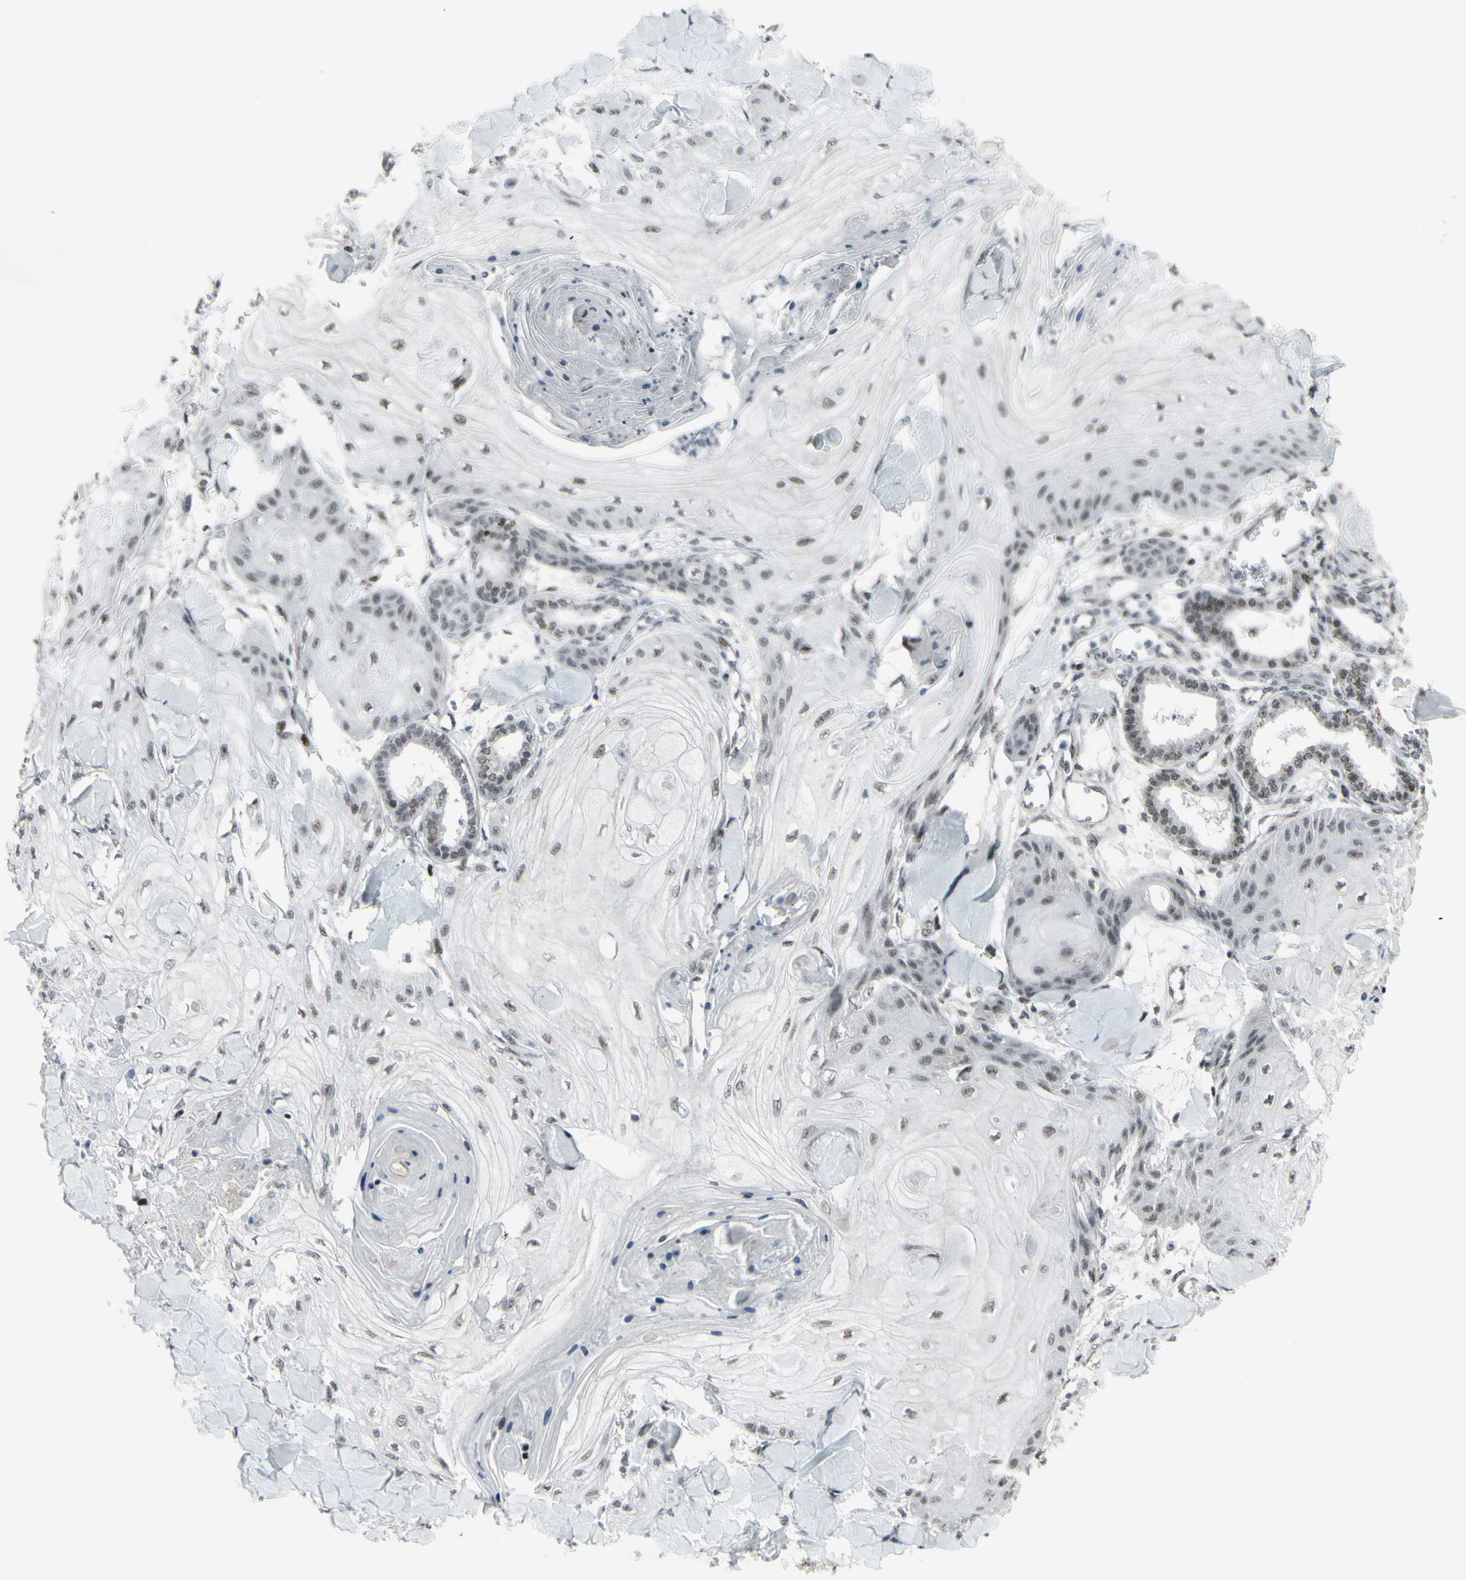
{"staining": {"intensity": "weak", "quantity": "25%-75%", "location": "nuclear"}, "tissue": "skin cancer", "cell_type": "Tumor cells", "image_type": "cancer", "snomed": [{"axis": "morphology", "description": "Squamous cell carcinoma, NOS"}, {"axis": "topography", "description": "Skin"}], "caption": "Squamous cell carcinoma (skin) stained for a protein (brown) demonstrates weak nuclear positive expression in approximately 25%-75% of tumor cells.", "gene": "SUPT6H", "patient": {"sex": "male", "age": 74}}